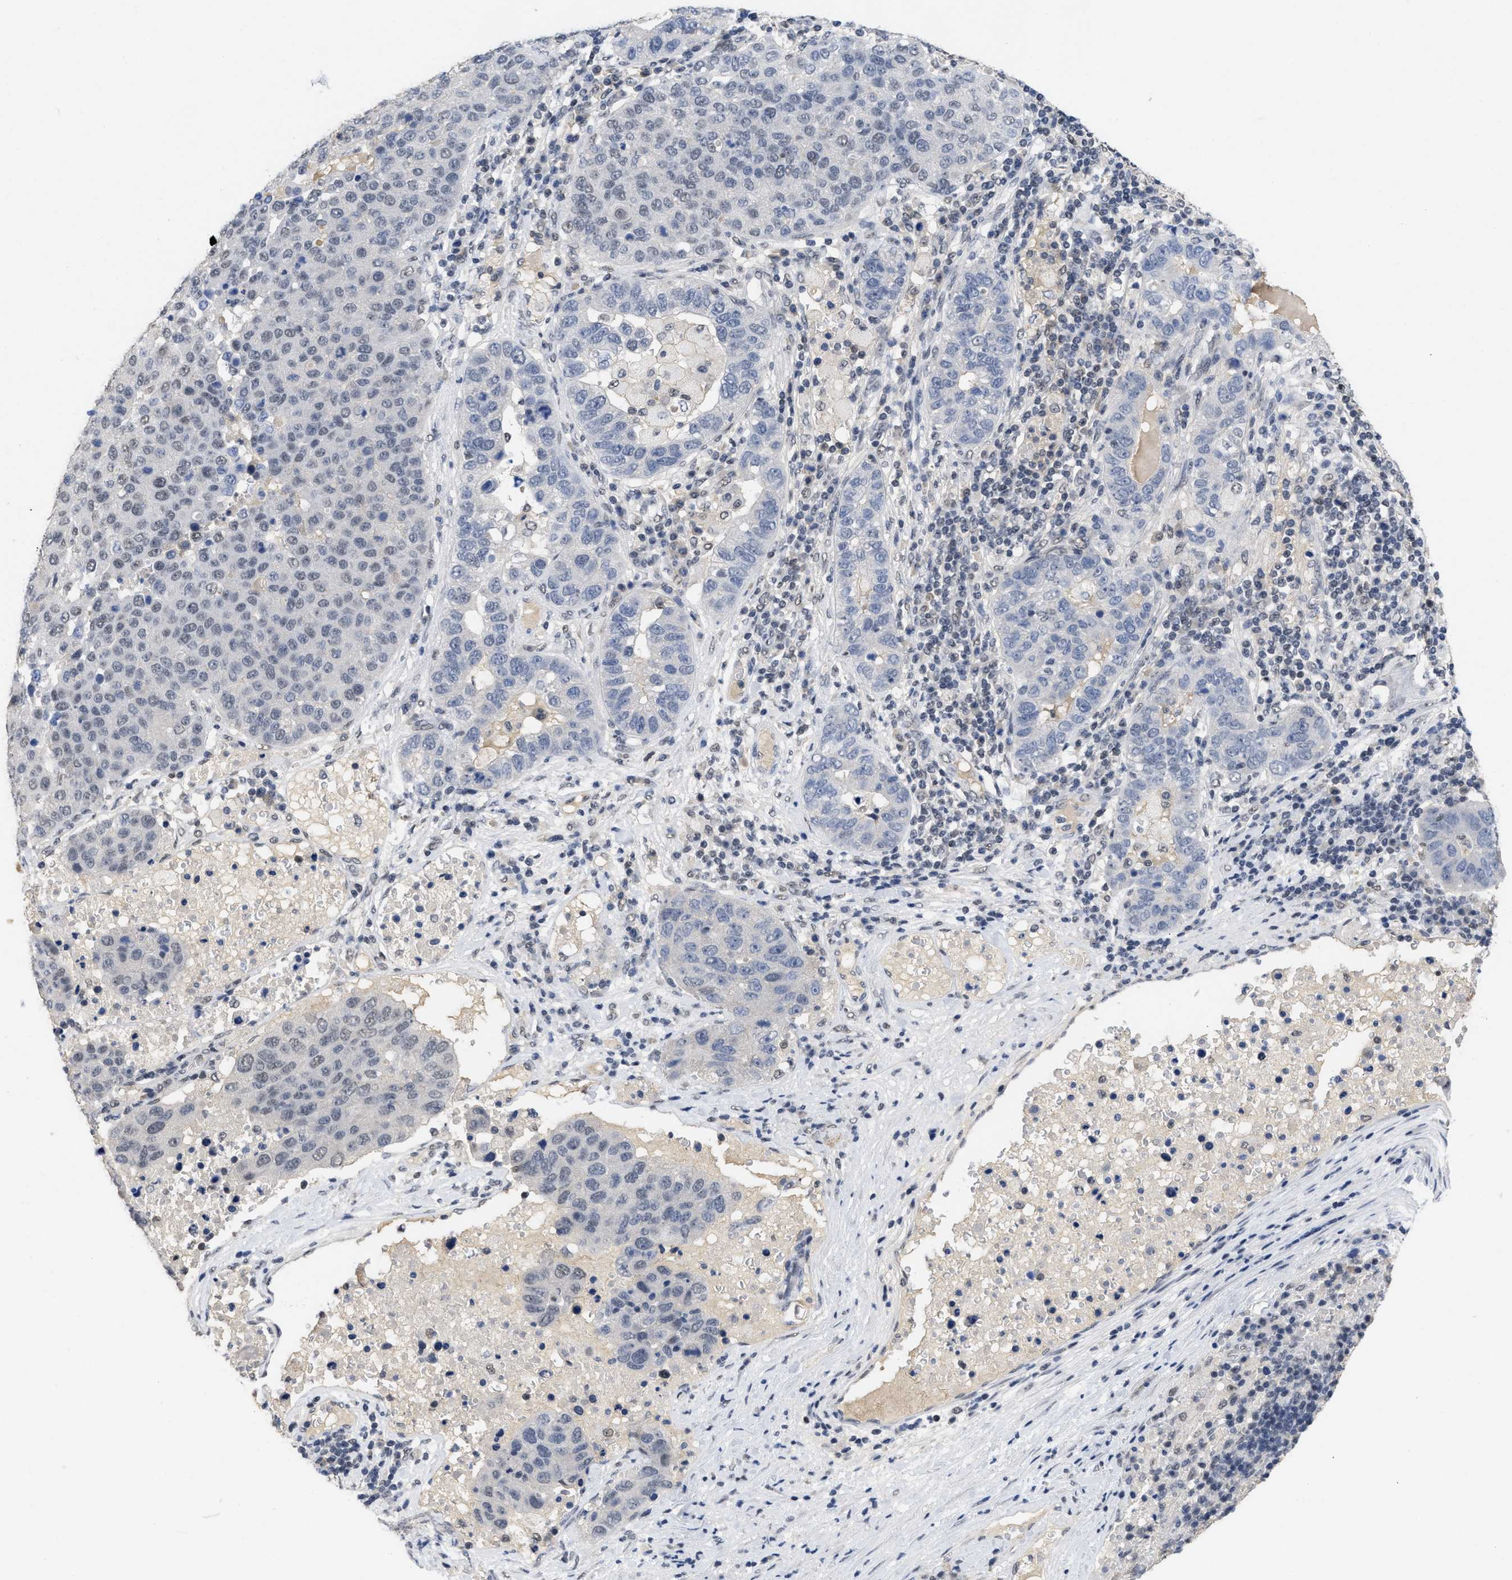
{"staining": {"intensity": "negative", "quantity": "none", "location": "none"}, "tissue": "pancreatic cancer", "cell_type": "Tumor cells", "image_type": "cancer", "snomed": [{"axis": "morphology", "description": "Adenocarcinoma, NOS"}, {"axis": "topography", "description": "Pancreas"}], "caption": "The immunohistochemistry (IHC) photomicrograph has no significant expression in tumor cells of pancreatic cancer (adenocarcinoma) tissue. The staining was performed using DAB (3,3'-diaminobenzidine) to visualize the protein expression in brown, while the nuclei were stained in blue with hematoxylin (Magnification: 20x).", "gene": "GGNBP2", "patient": {"sex": "female", "age": 61}}